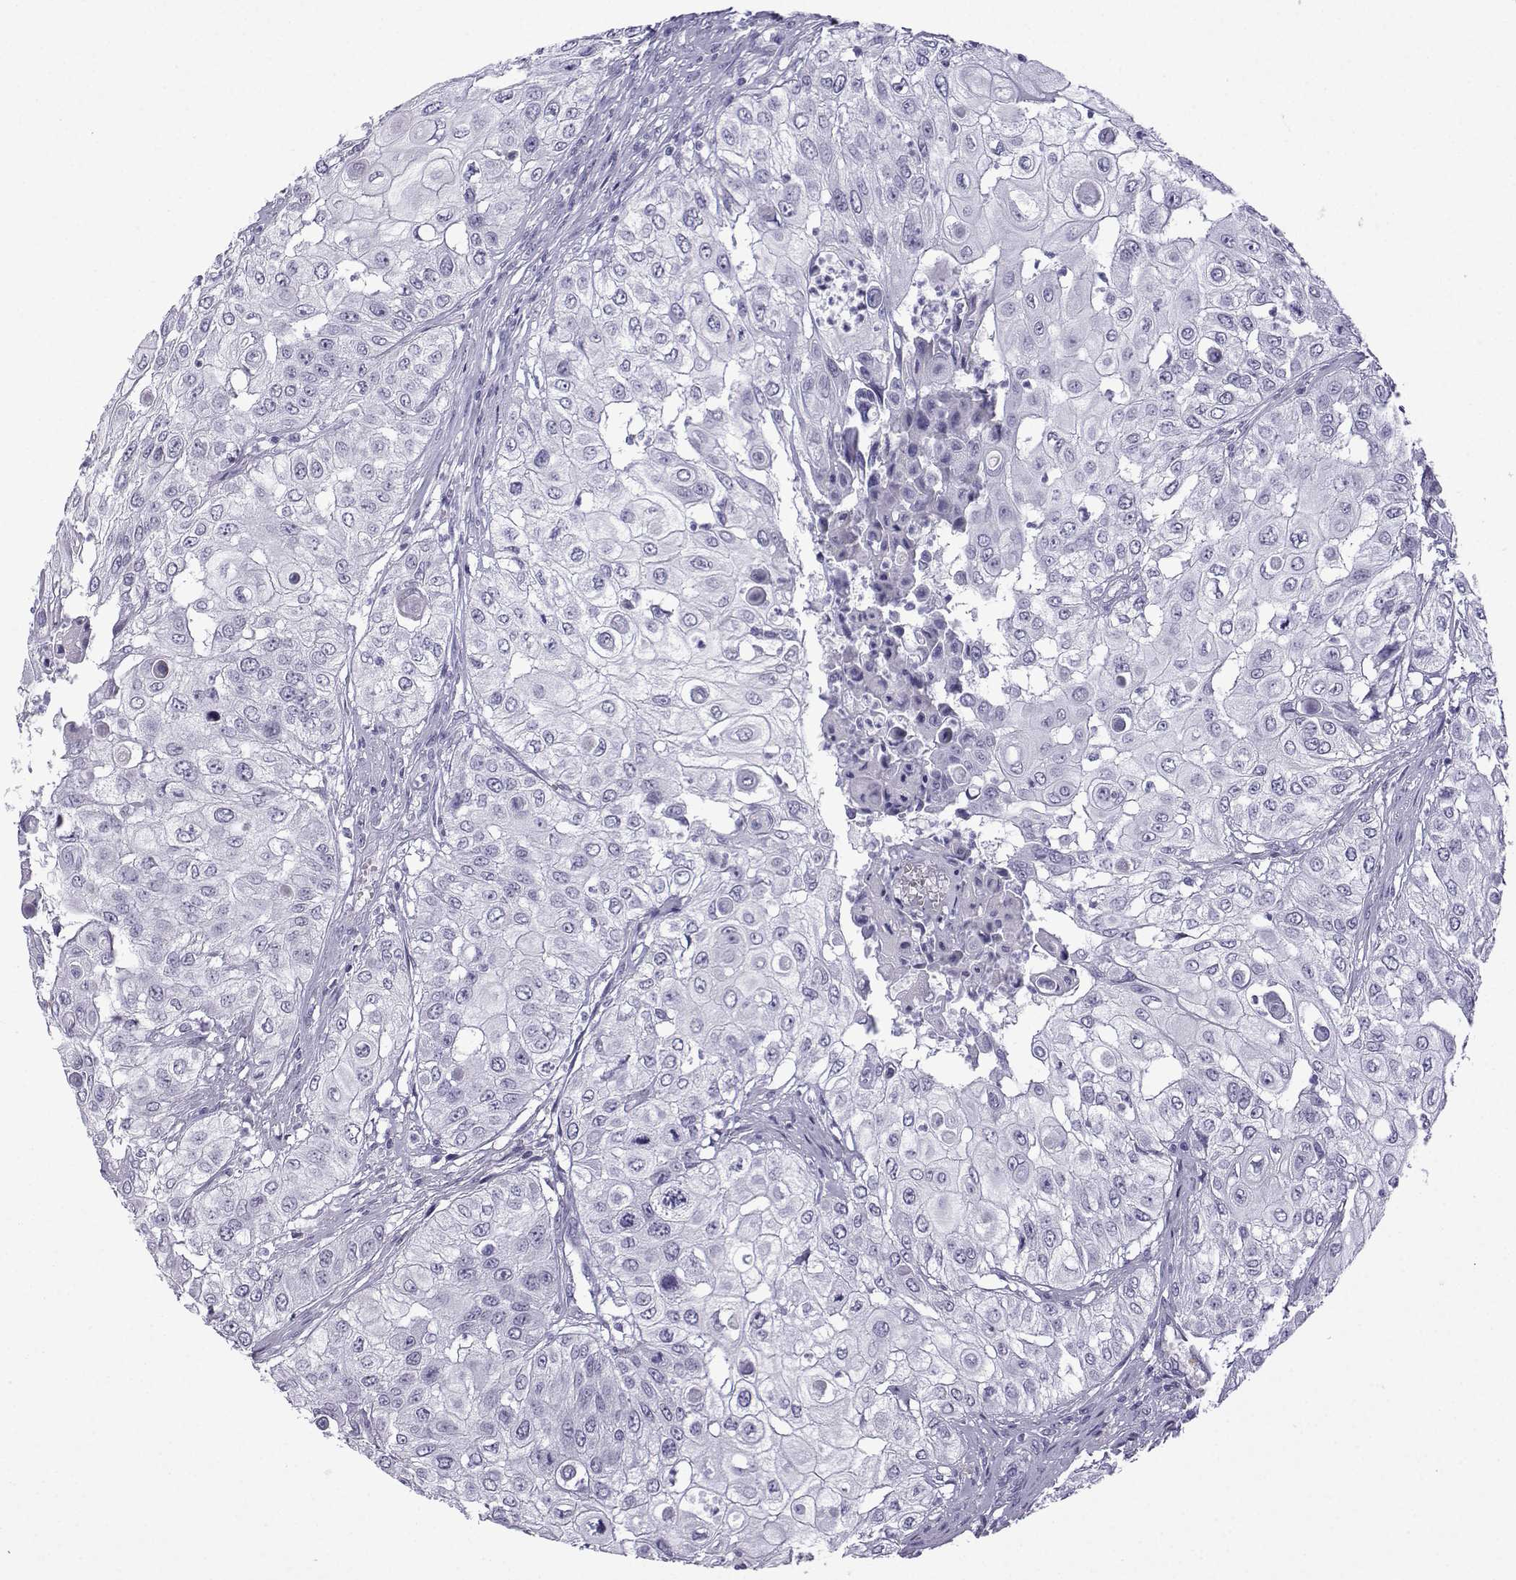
{"staining": {"intensity": "negative", "quantity": "none", "location": "none"}, "tissue": "urothelial cancer", "cell_type": "Tumor cells", "image_type": "cancer", "snomed": [{"axis": "morphology", "description": "Urothelial carcinoma, High grade"}, {"axis": "topography", "description": "Urinary bladder"}], "caption": "Immunohistochemical staining of urothelial cancer reveals no significant staining in tumor cells. (Immunohistochemistry, brightfield microscopy, high magnification).", "gene": "MRGBP", "patient": {"sex": "female", "age": 79}}